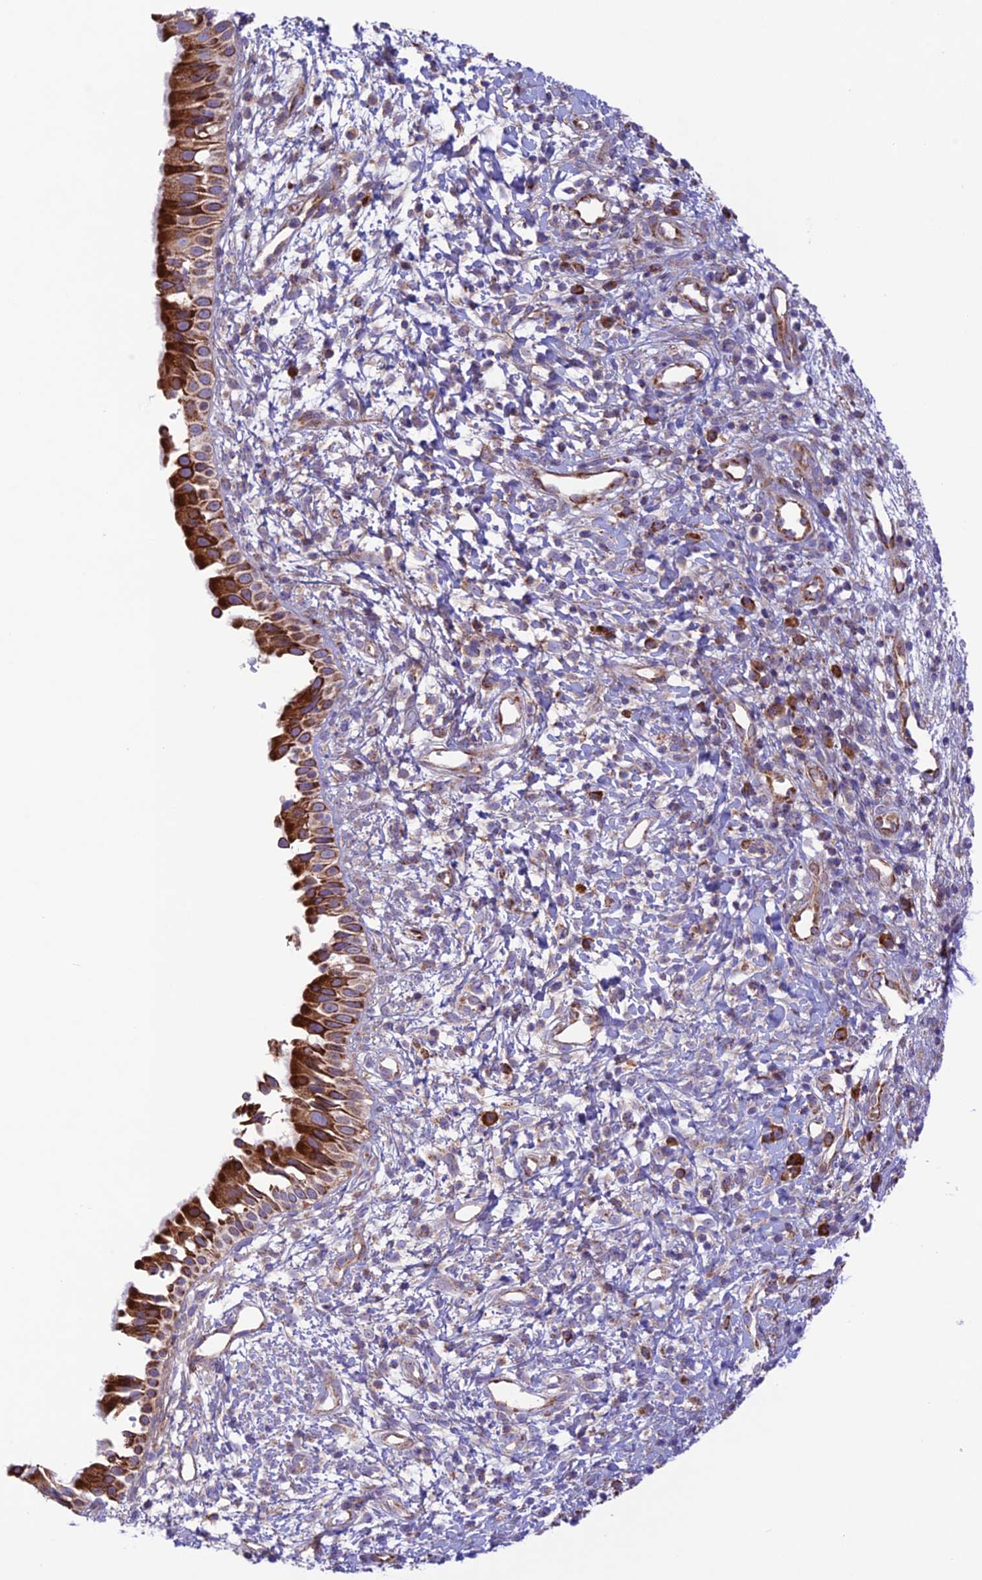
{"staining": {"intensity": "strong", "quantity": ">75%", "location": "cytoplasmic/membranous"}, "tissue": "nasopharynx", "cell_type": "Respiratory epithelial cells", "image_type": "normal", "snomed": [{"axis": "morphology", "description": "Normal tissue, NOS"}, {"axis": "topography", "description": "Nasopharynx"}], "caption": "Nasopharynx stained for a protein demonstrates strong cytoplasmic/membranous positivity in respiratory epithelial cells. (DAB (3,3'-diaminobenzidine) IHC, brown staining for protein, blue staining for nuclei).", "gene": "UAP1L1", "patient": {"sex": "male", "age": 22}}